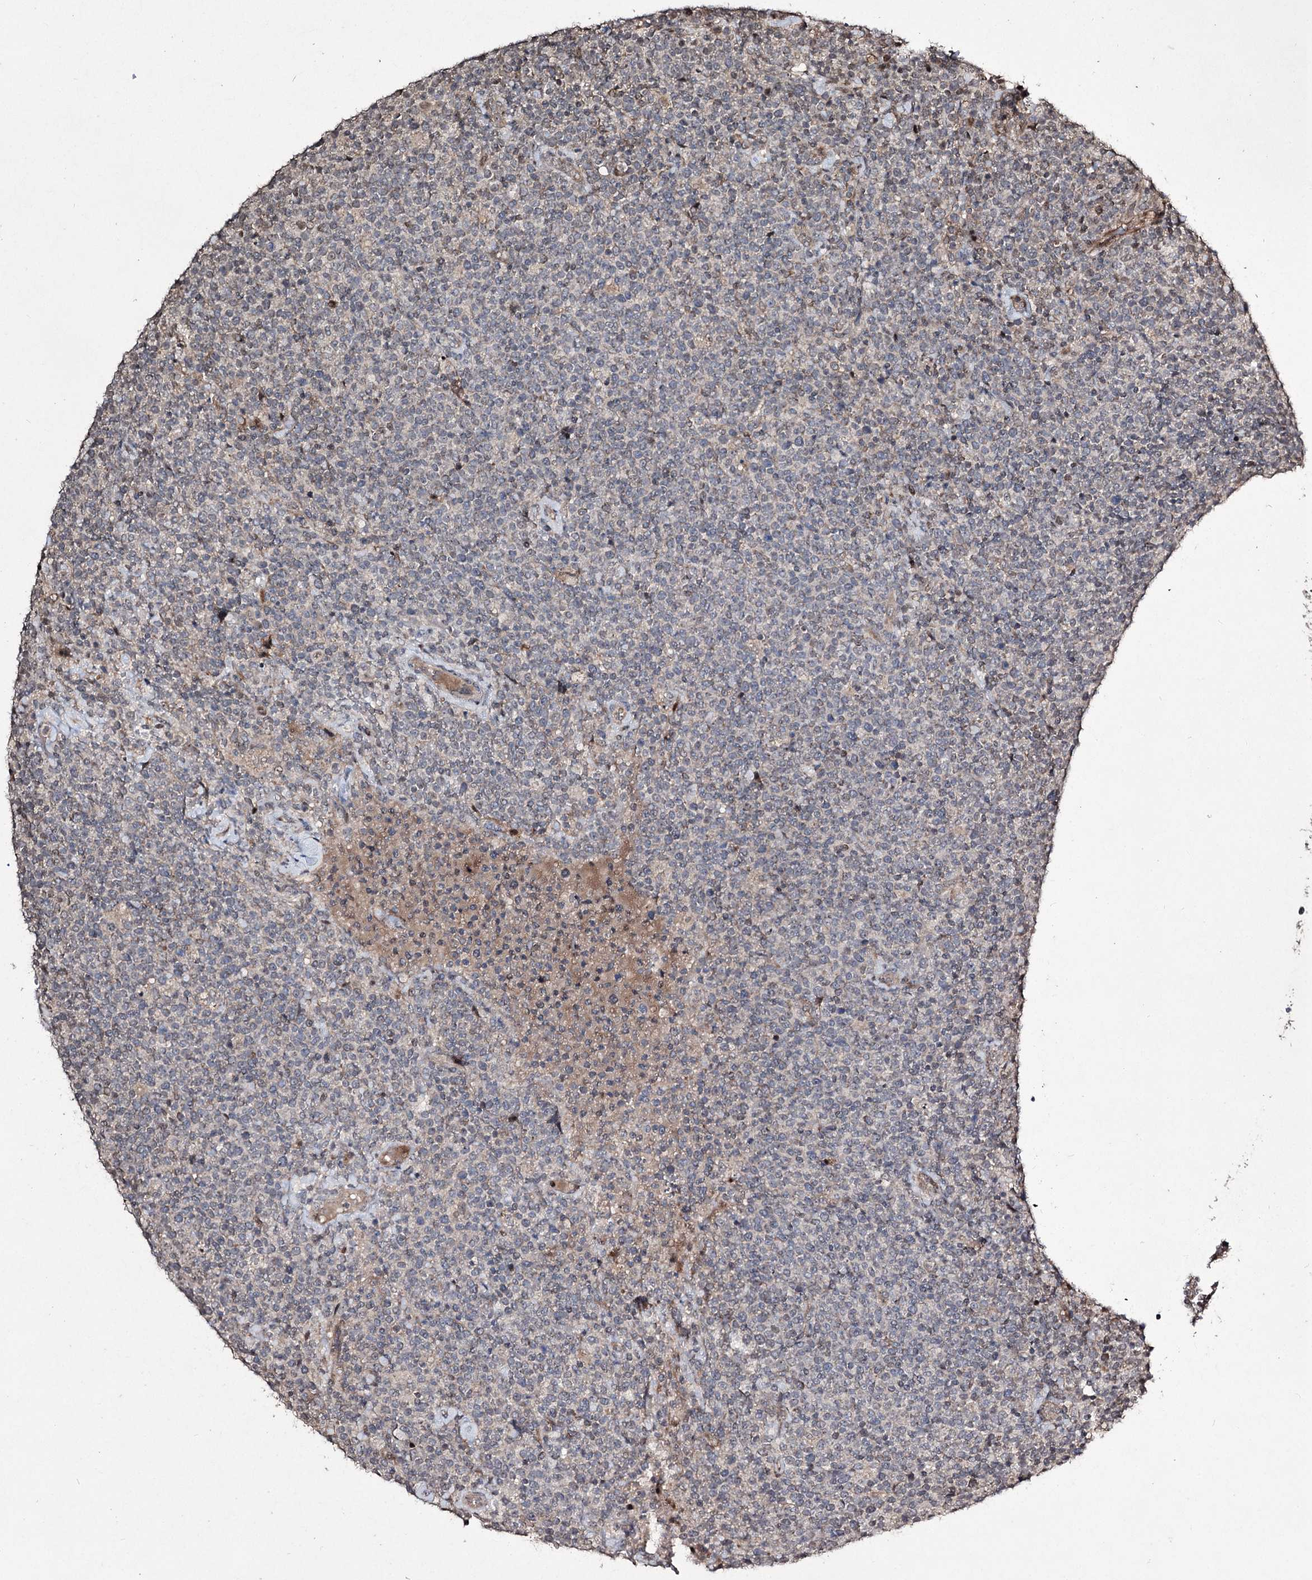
{"staining": {"intensity": "negative", "quantity": "none", "location": "none"}, "tissue": "lymphoma", "cell_type": "Tumor cells", "image_type": "cancer", "snomed": [{"axis": "morphology", "description": "Malignant lymphoma, non-Hodgkin's type, High grade"}, {"axis": "topography", "description": "Lymph node"}], "caption": "Lymphoma was stained to show a protein in brown. There is no significant expression in tumor cells.", "gene": "CPNE8", "patient": {"sex": "male", "age": 61}}